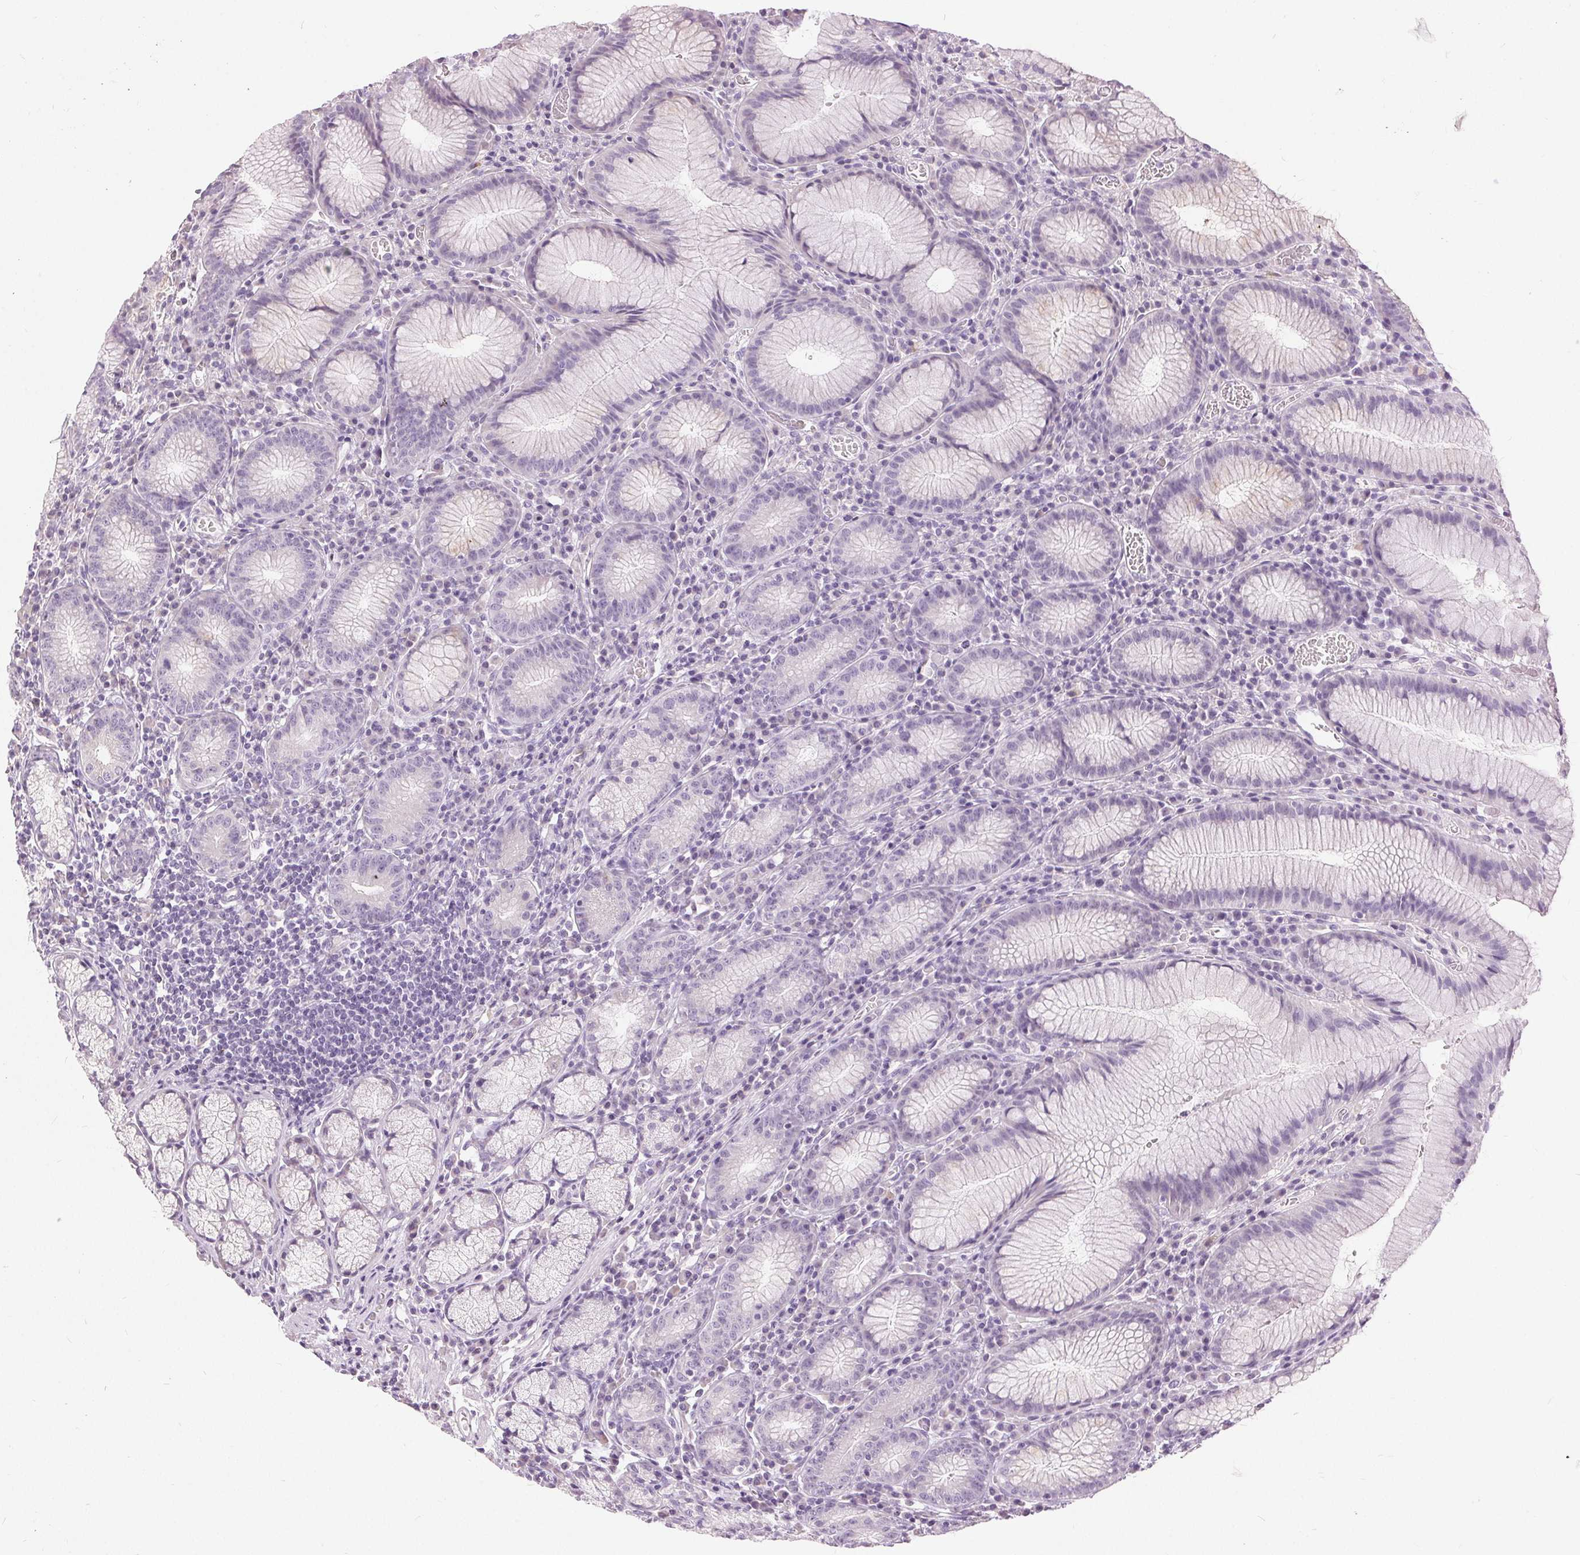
{"staining": {"intensity": "negative", "quantity": "none", "location": "none"}, "tissue": "stomach", "cell_type": "Glandular cells", "image_type": "normal", "snomed": [{"axis": "morphology", "description": "Normal tissue, NOS"}, {"axis": "topography", "description": "Stomach"}], "caption": "Benign stomach was stained to show a protein in brown. There is no significant staining in glandular cells. (Brightfield microscopy of DAB (3,3'-diaminobenzidine) immunohistochemistry at high magnification).", "gene": "DSG3", "patient": {"sex": "male", "age": 55}}